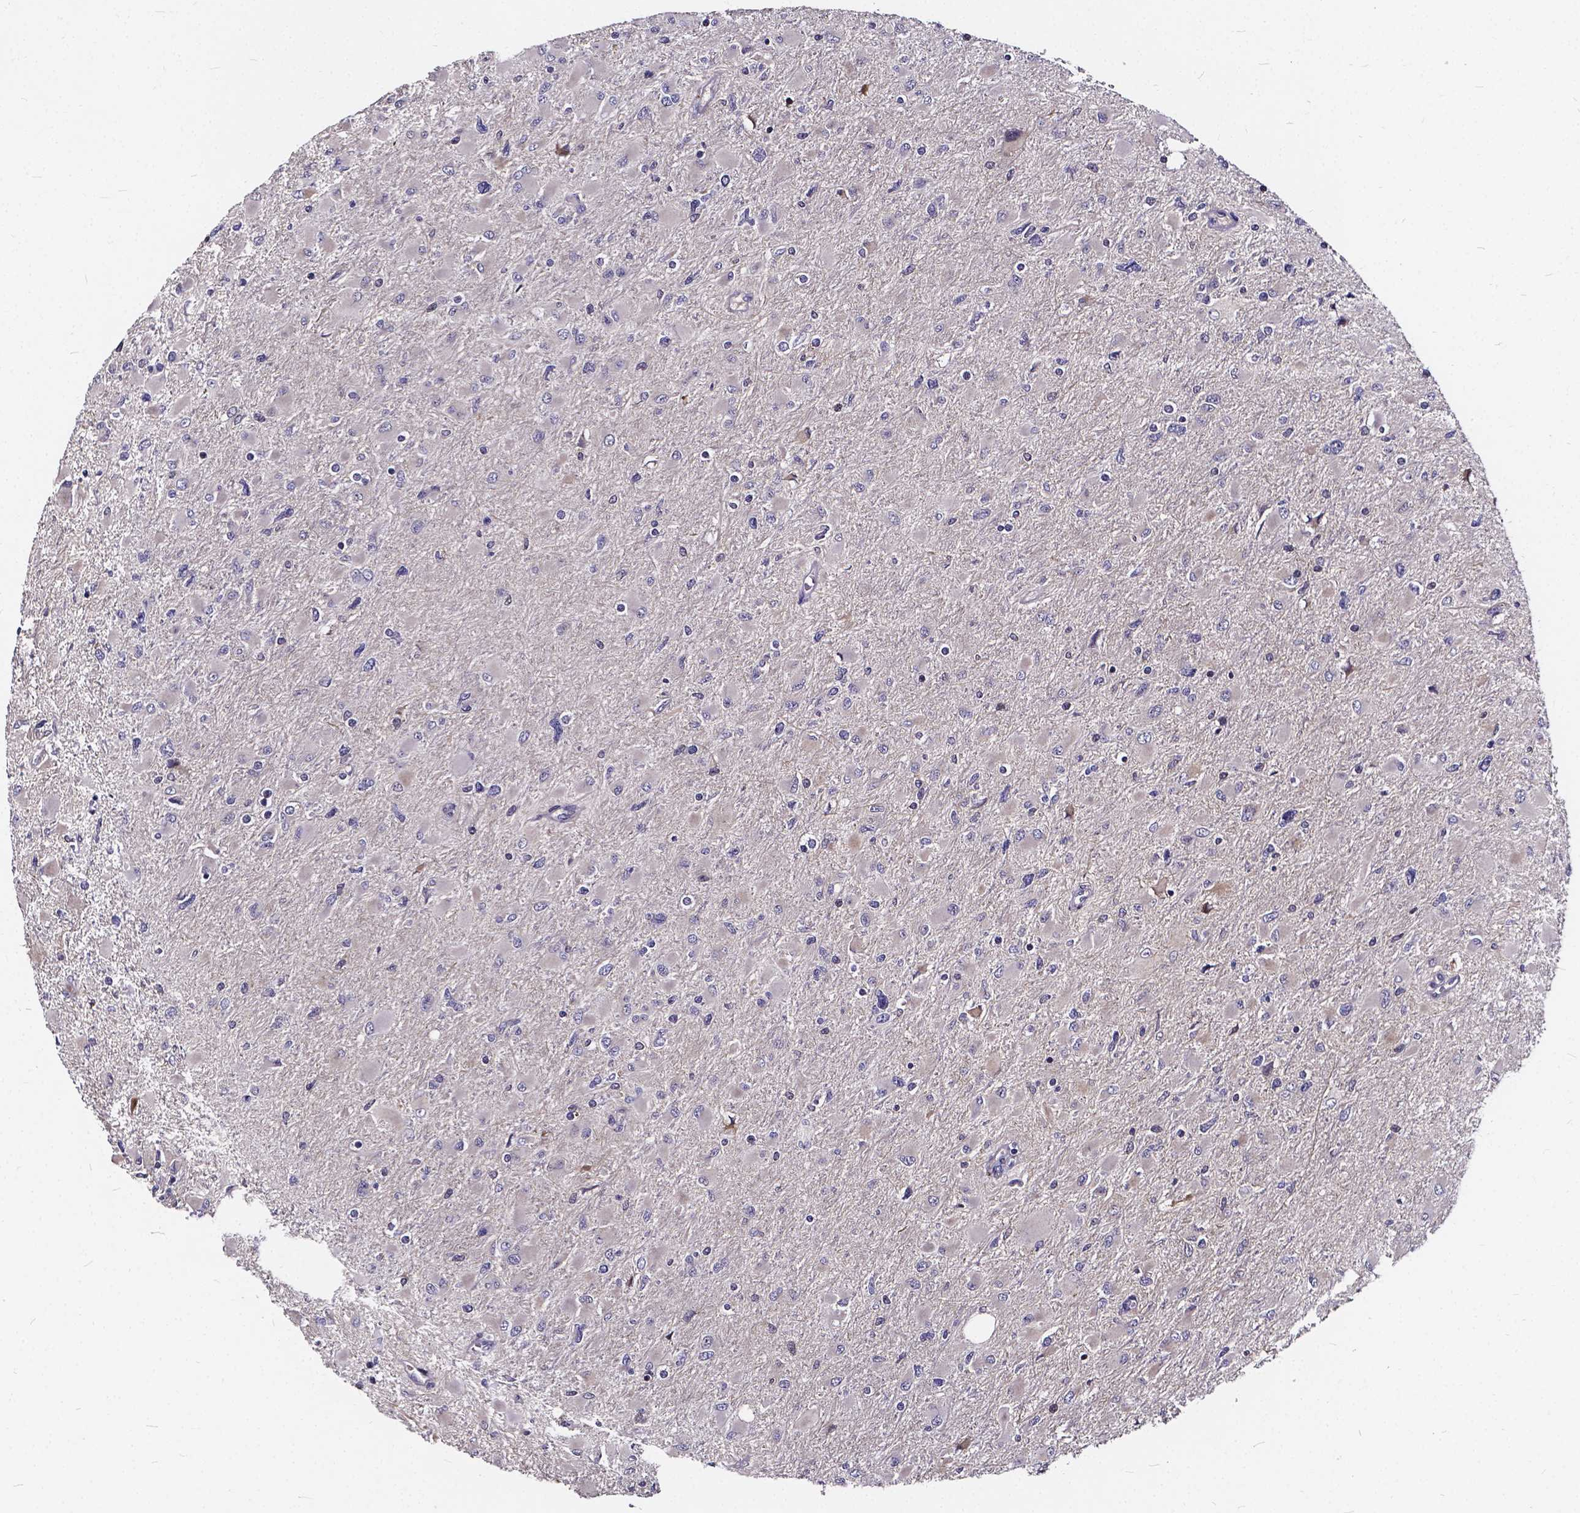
{"staining": {"intensity": "negative", "quantity": "none", "location": "none"}, "tissue": "glioma", "cell_type": "Tumor cells", "image_type": "cancer", "snomed": [{"axis": "morphology", "description": "Glioma, malignant, High grade"}, {"axis": "topography", "description": "Cerebral cortex"}], "caption": "An IHC photomicrograph of glioma is shown. There is no staining in tumor cells of glioma. (DAB (3,3'-diaminobenzidine) immunohistochemistry (IHC) with hematoxylin counter stain).", "gene": "SOWAHA", "patient": {"sex": "female", "age": 36}}